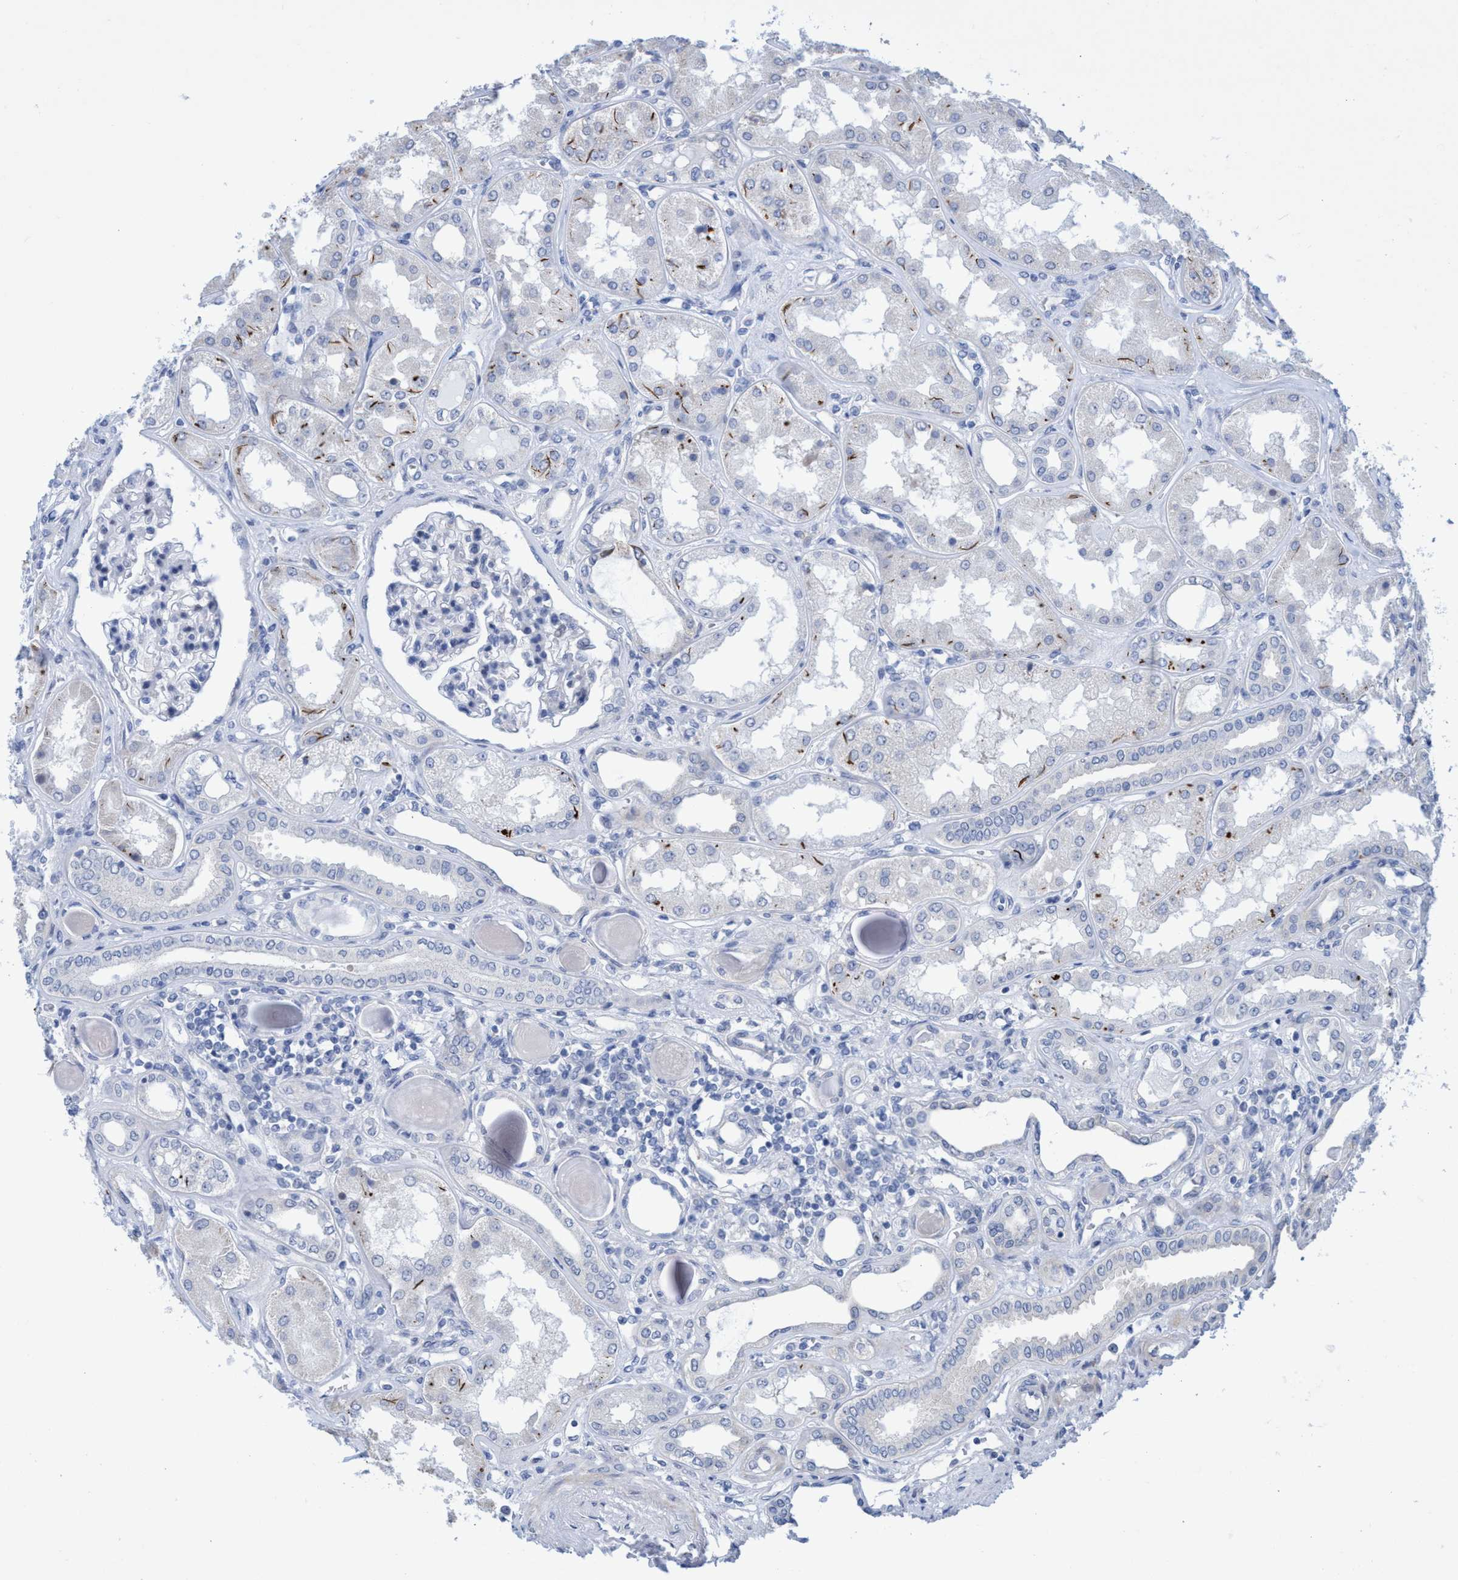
{"staining": {"intensity": "moderate", "quantity": "<25%", "location": "cytoplasmic/membranous"}, "tissue": "kidney", "cell_type": "Cells in glomeruli", "image_type": "normal", "snomed": [{"axis": "morphology", "description": "Normal tissue, NOS"}, {"axis": "topography", "description": "Kidney"}], "caption": "The photomicrograph reveals staining of normal kidney, revealing moderate cytoplasmic/membranous protein expression (brown color) within cells in glomeruli. (DAB IHC, brown staining for protein, blue staining for nuclei).", "gene": "R3HCC1", "patient": {"sex": "female", "age": 56}}